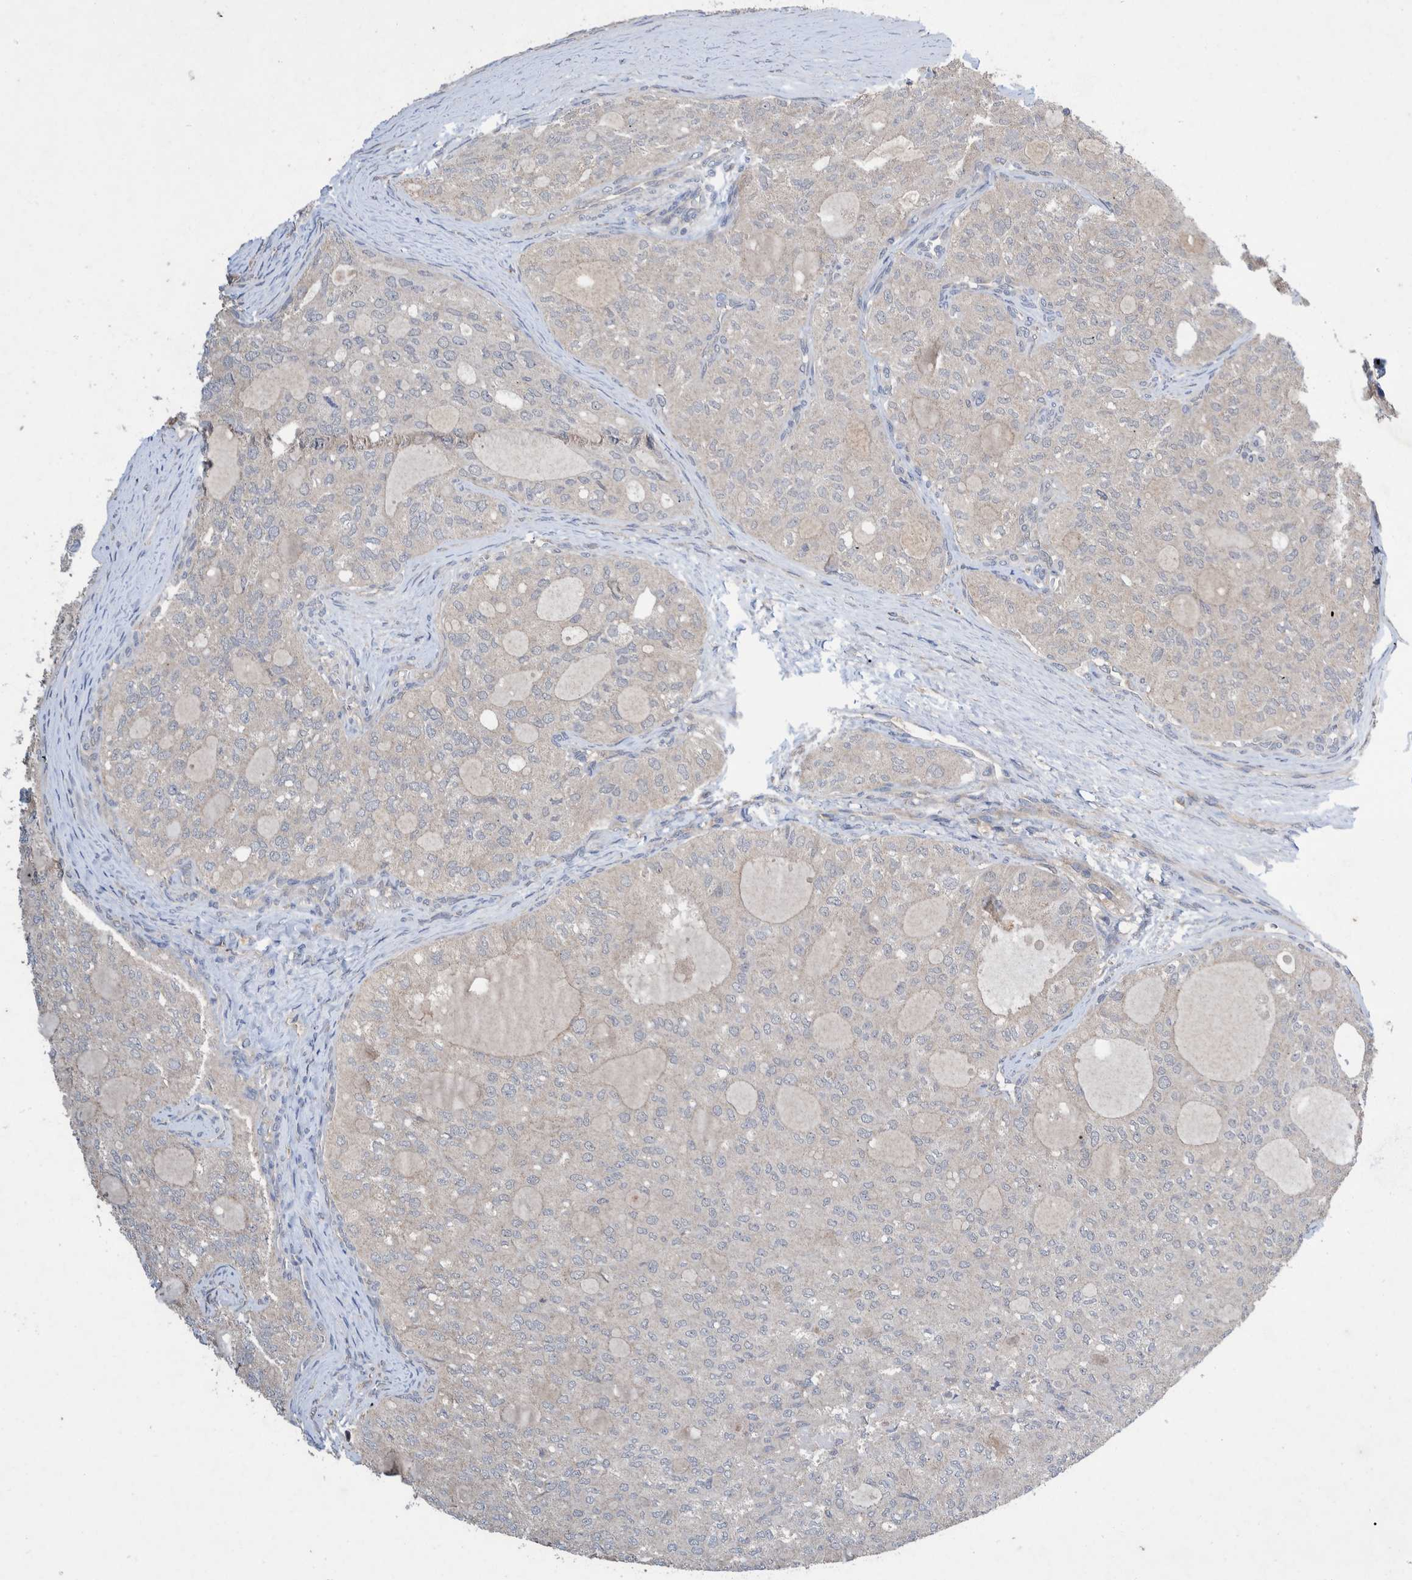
{"staining": {"intensity": "negative", "quantity": "none", "location": "none"}, "tissue": "thyroid cancer", "cell_type": "Tumor cells", "image_type": "cancer", "snomed": [{"axis": "morphology", "description": "Follicular adenoma carcinoma, NOS"}, {"axis": "topography", "description": "Thyroid gland"}], "caption": "Immunohistochemistry histopathology image of neoplastic tissue: thyroid follicular adenoma carcinoma stained with DAB reveals no significant protein positivity in tumor cells. The staining was performed using DAB to visualize the protein expression in brown, while the nuclei were stained in blue with hematoxylin (Magnification: 20x).", "gene": "PLPBP", "patient": {"sex": "male", "age": 75}}